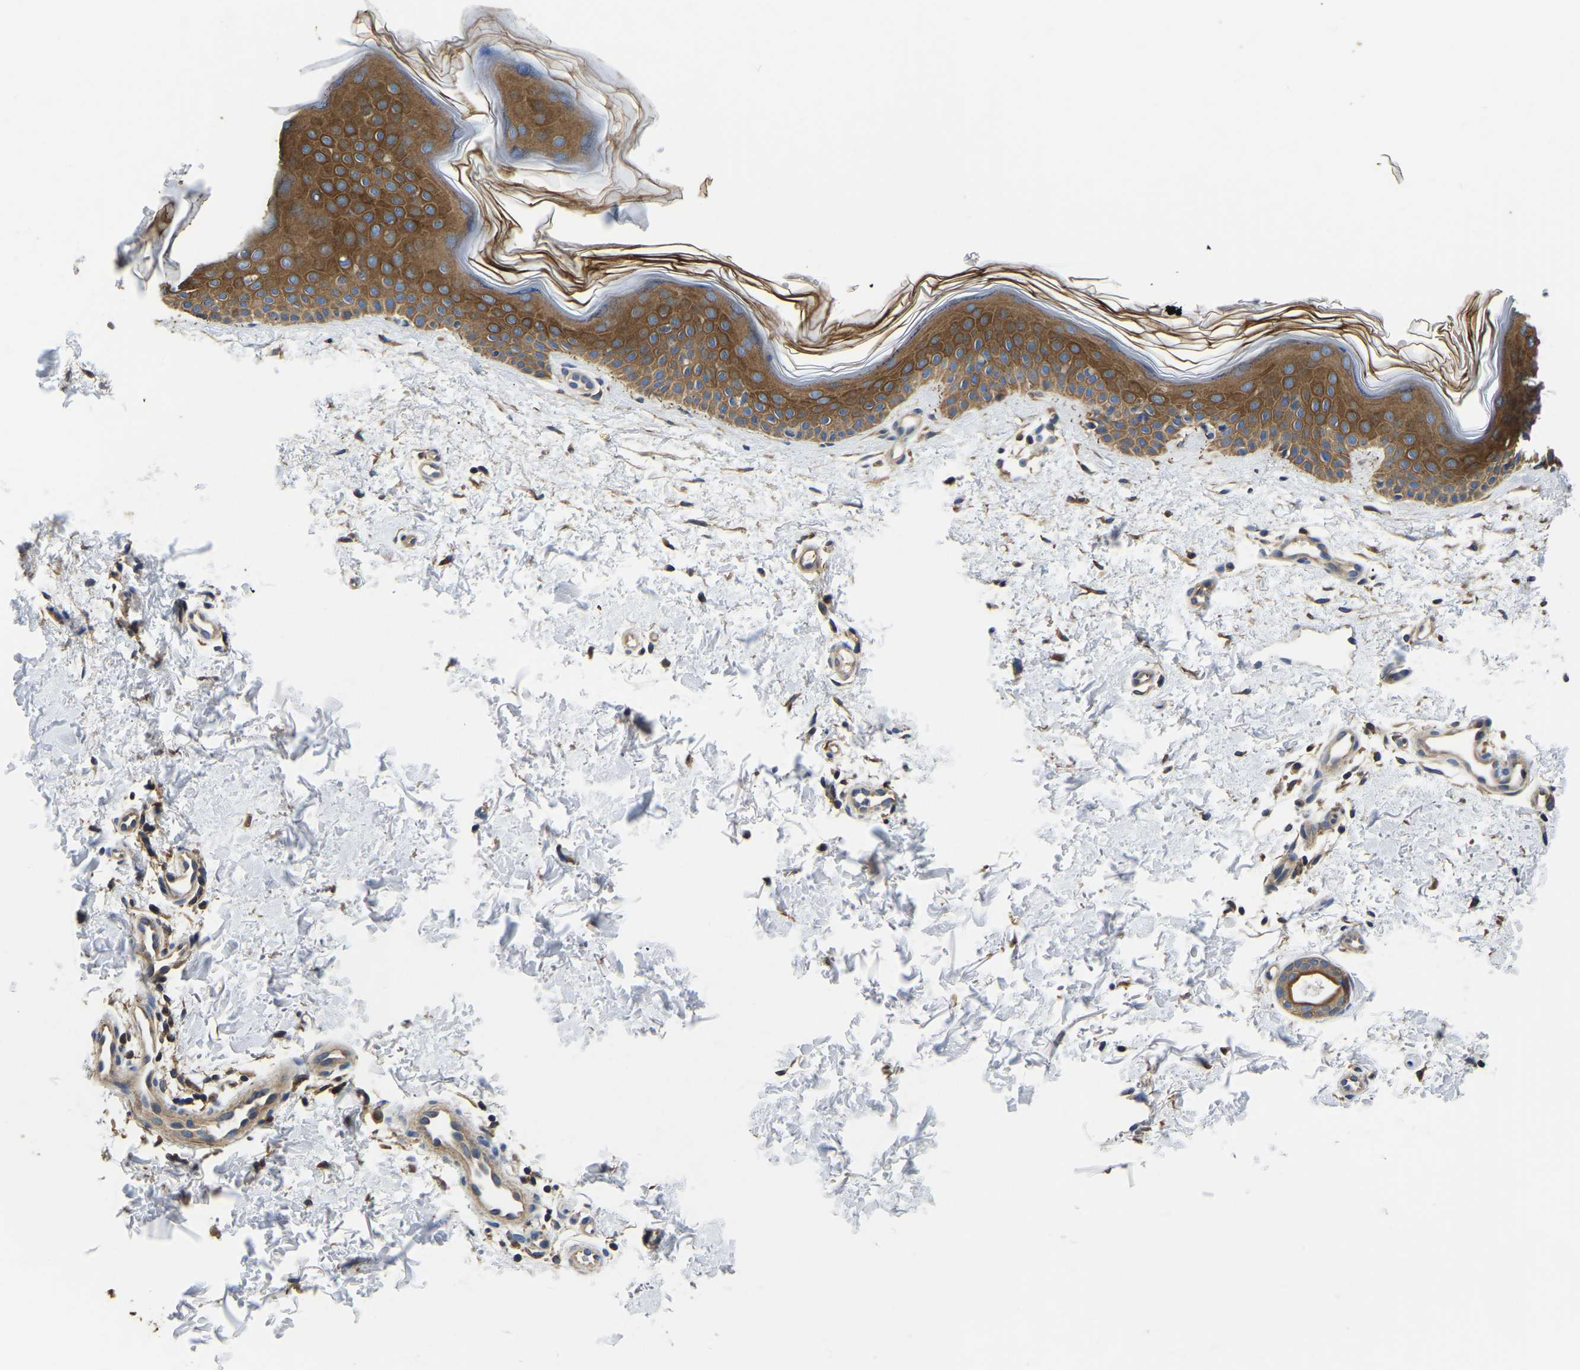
{"staining": {"intensity": "moderate", "quantity": ">75%", "location": "cytoplasmic/membranous"}, "tissue": "skin", "cell_type": "Fibroblasts", "image_type": "normal", "snomed": [{"axis": "morphology", "description": "Normal tissue, NOS"}, {"axis": "morphology", "description": "Malignant melanoma, NOS"}, {"axis": "topography", "description": "Skin"}], "caption": "This is a micrograph of immunohistochemistry (IHC) staining of normal skin, which shows moderate positivity in the cytoplasmic/membranous of fibroblasts.", "gene": "STAT2", "patient": {"sex": "male", "age": 83}}